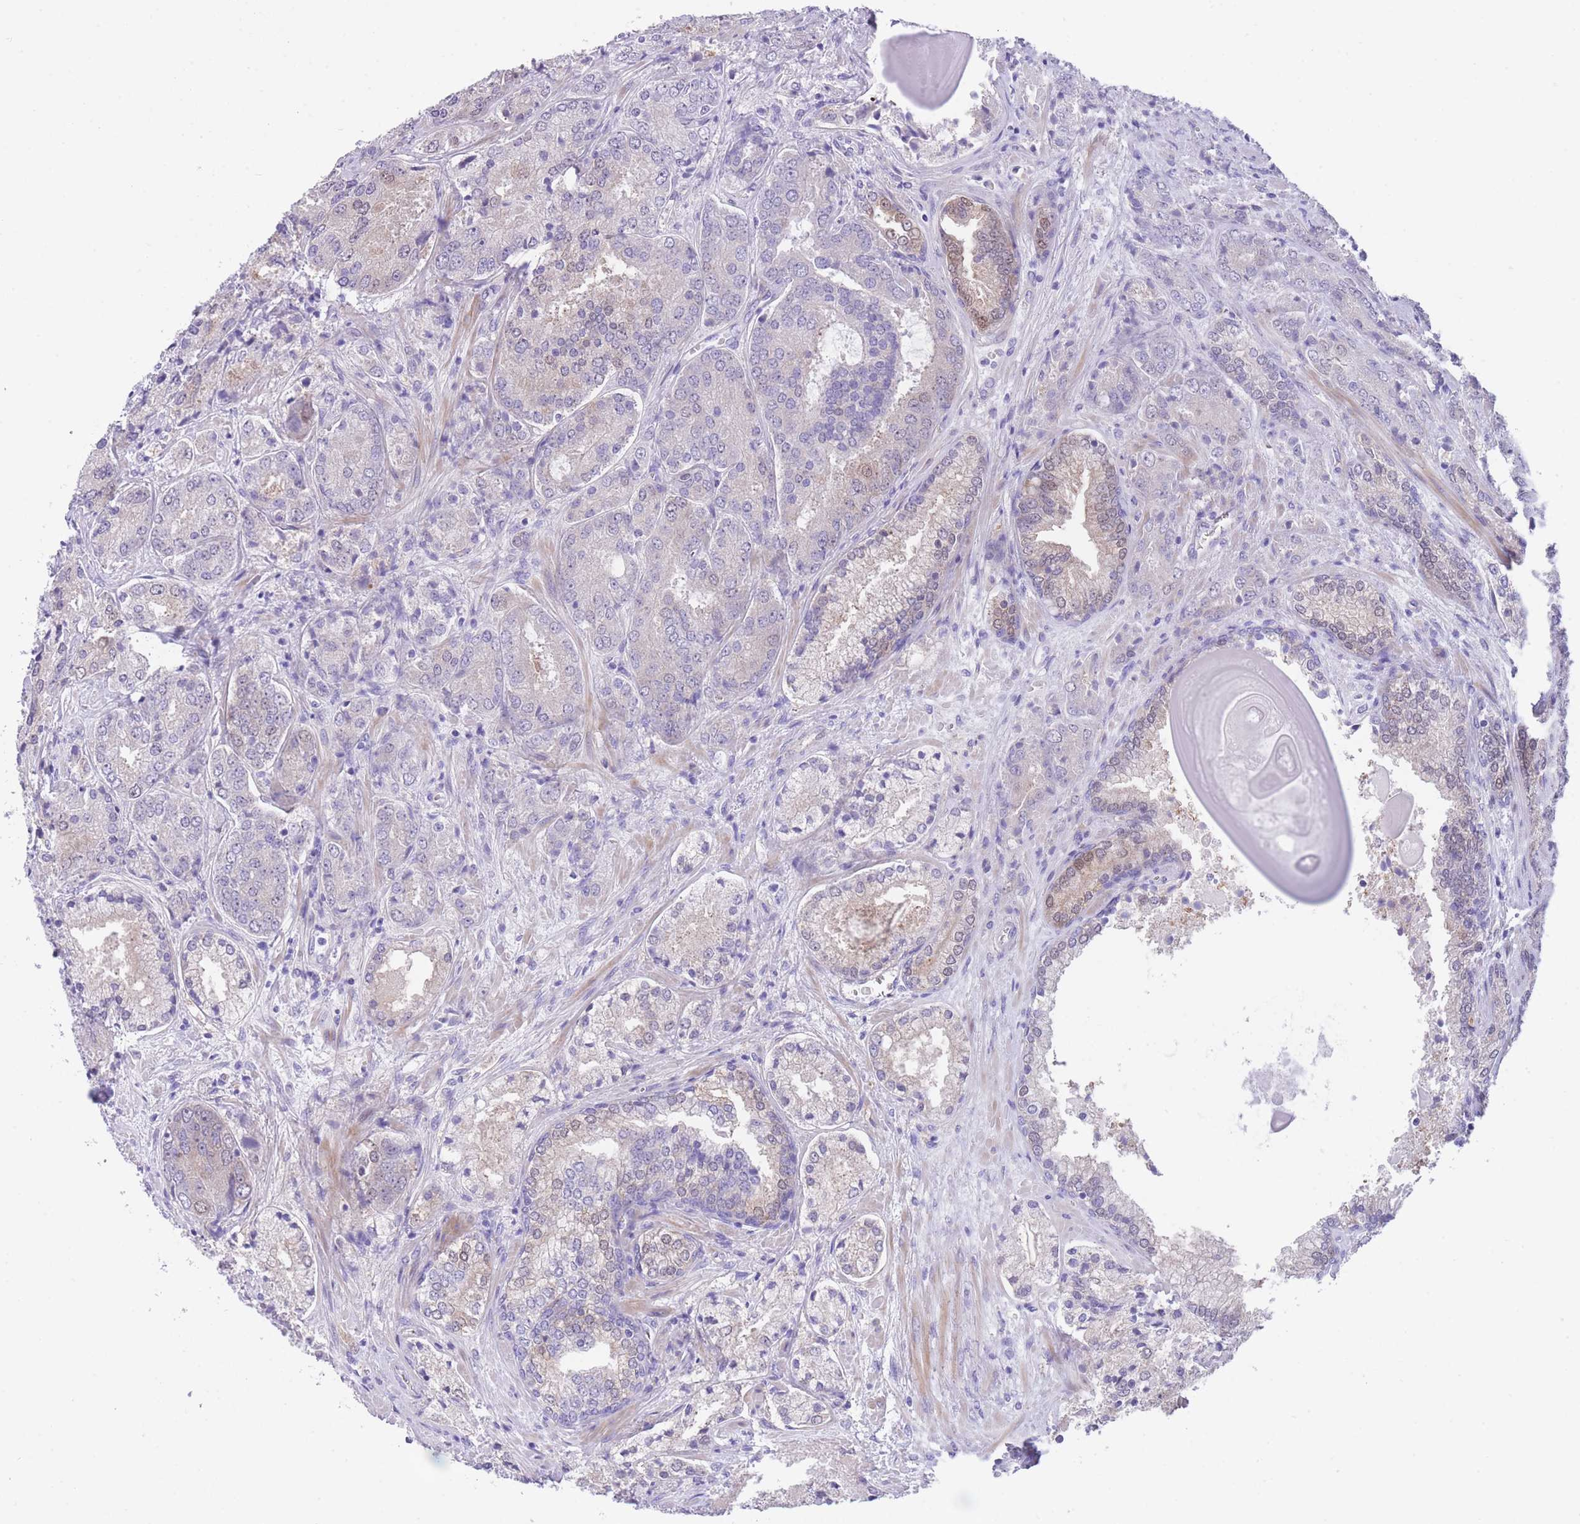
{"staining": {"intensity": "negative", "quantity": "none", "location": "none"}, "tissue": "prostate cancer", "cell_type": "Tumor cells", "image_type": "cancer", "snomed": [{"axis": "morphology", "description": "Adenocarcinoma, High grade"}, {"axis": "topography", "description": "Prostate"}], "caption": "High magnification brightfield microscopy of prostate adenocarcinoma (high-grade) stained with DAB (3,3'-diaminobenzidine) (brown) and counterstained with hematoxylin (blue): tumor cells show no significant positivity.", "gene": "QTRT1", "patient": {"sex": "male", "age": 63}}